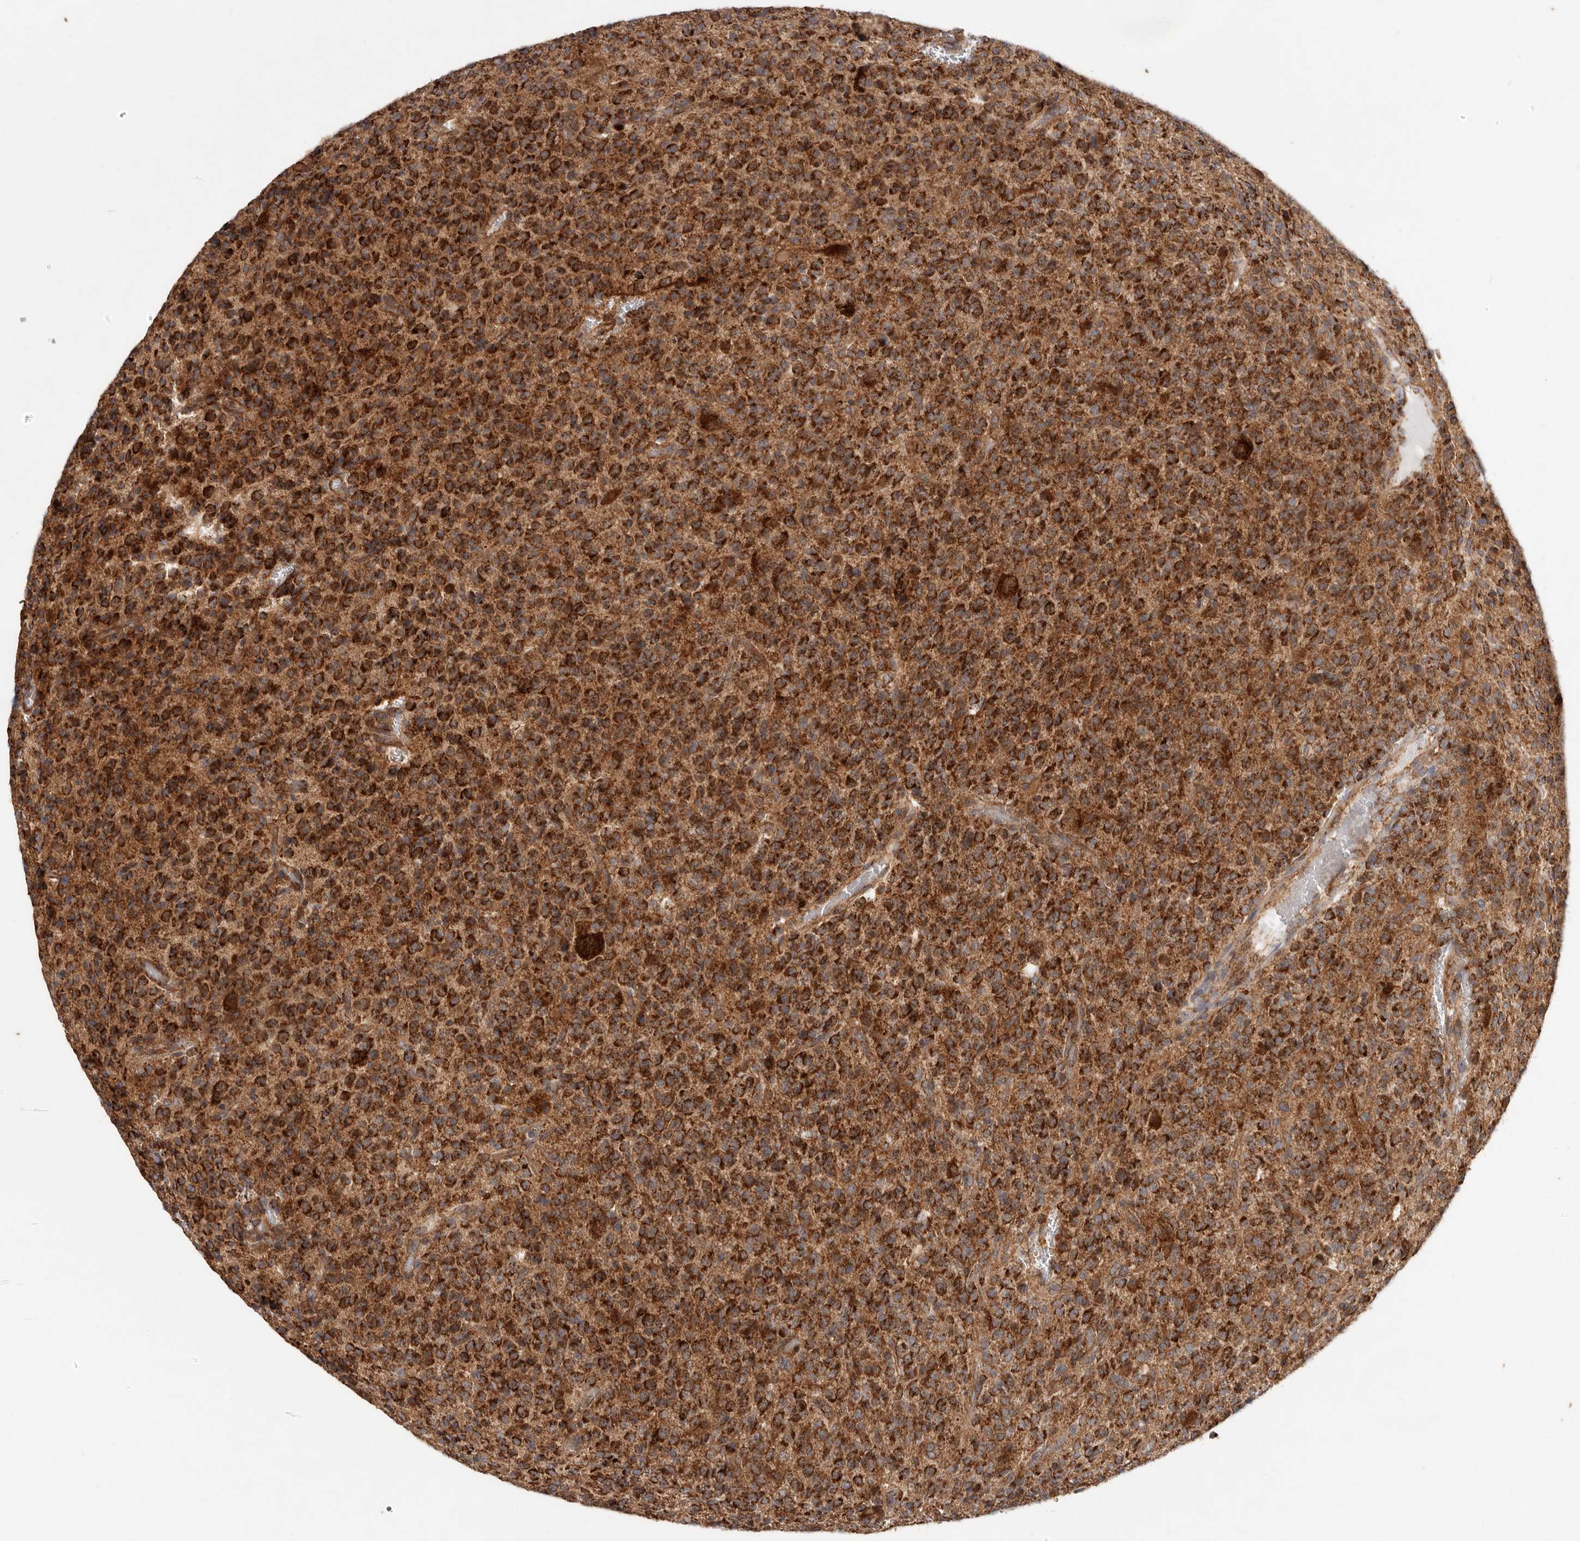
{"staining": {"intensity": "strong", "quantity": ">75%", "location": "cytoplasmic/membranous"}, "tissue": "glioma", "cell_type": "Tumor cells", "image_type": "cancer", "snomed": [{"axis": "morphology", "description": "Glioma, malignant, High grade"}, {"axis": "topography", "description": "Brain"}], "caption": "IHC of human glioma demonstrates high levels of strong cytoplasmic/membranous positivity in about >75% of tumor cells. The staining is performed using DAB brown chromogen to label protein expression. The nuclei are counter-stained blue using hematoxylin.", "gene": "MRPS10", "patient": {"sex": "male", "age": 34}}